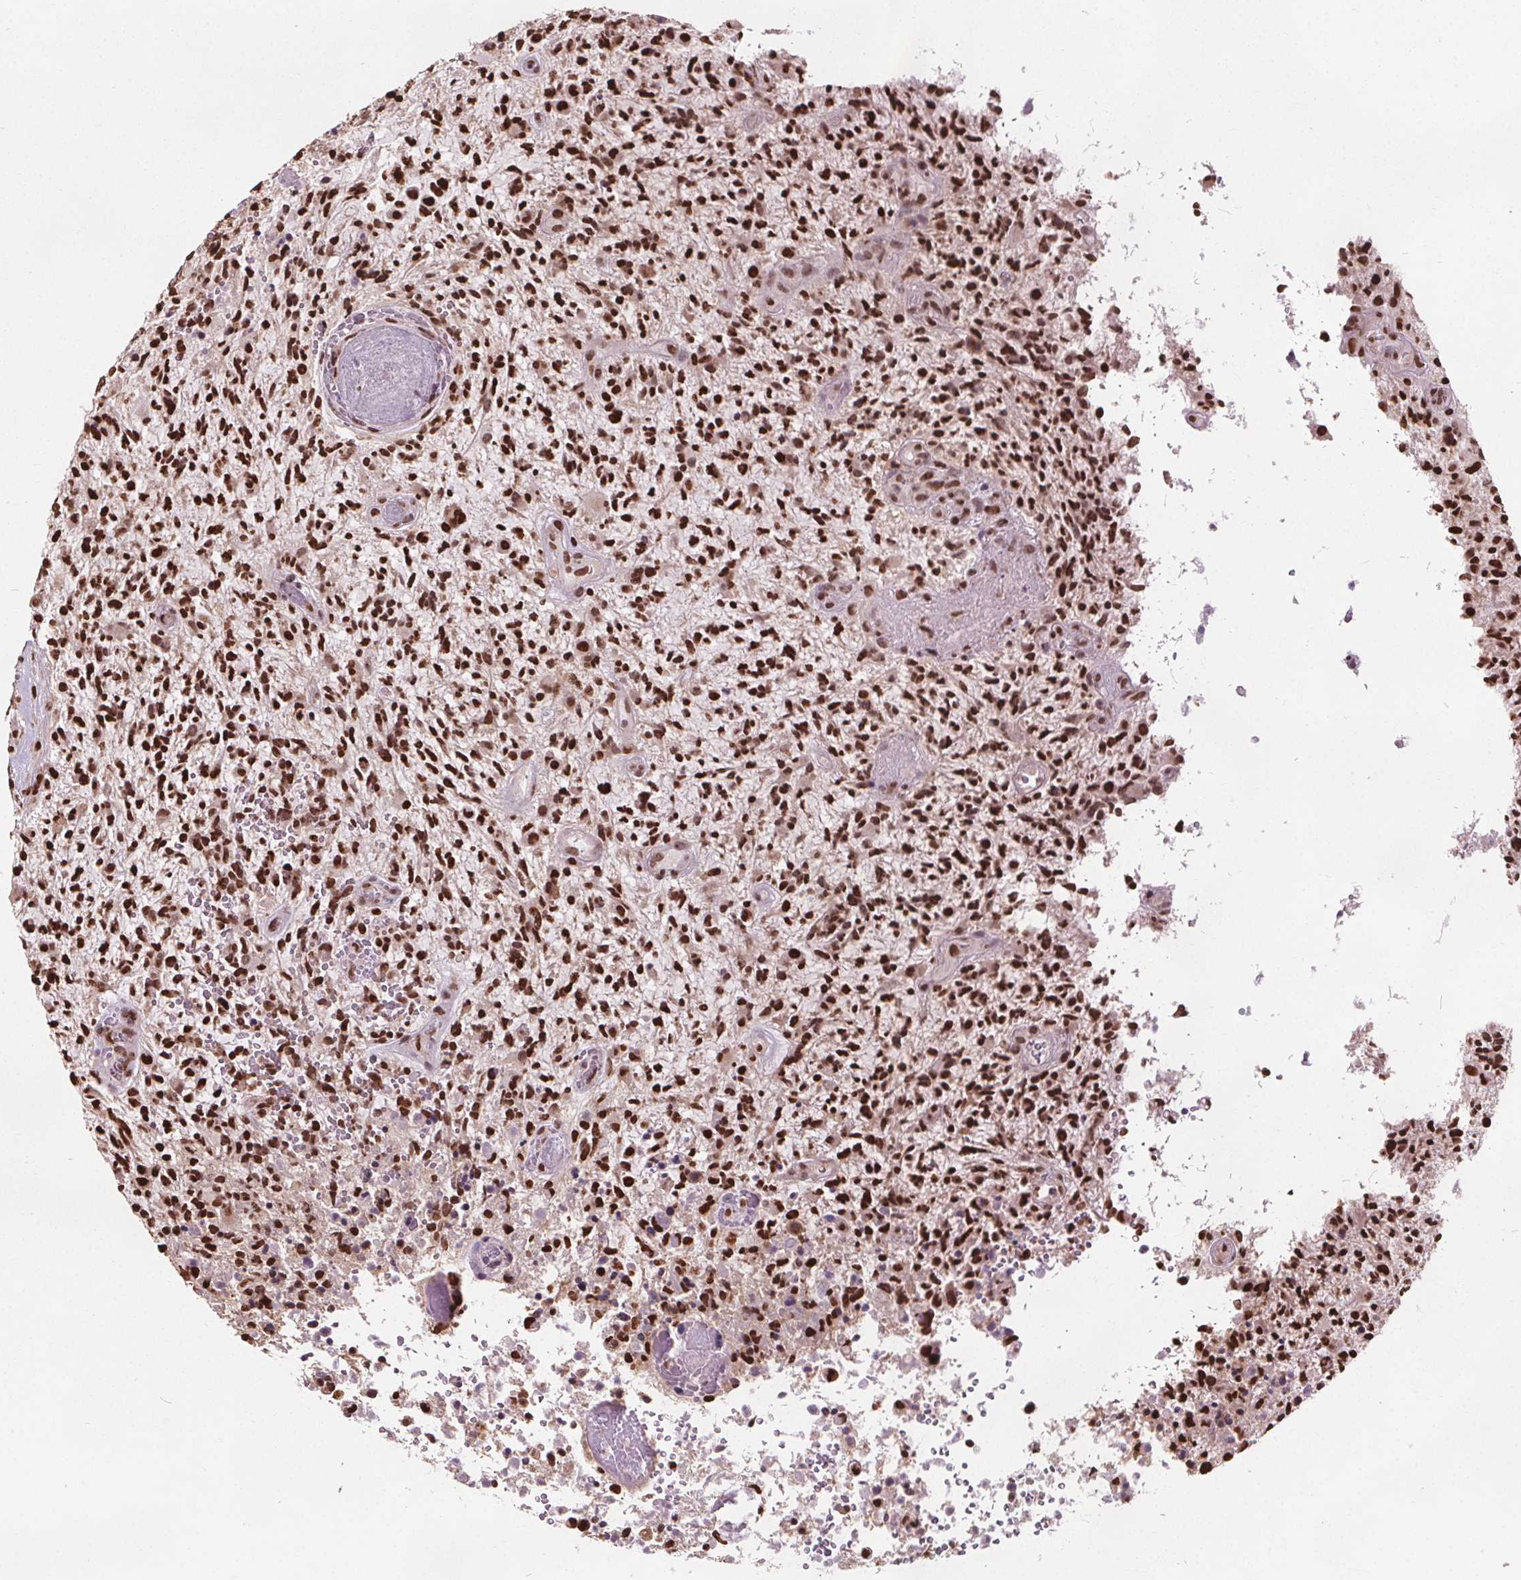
{"staining": {"intensity": "strong", "quantity": ">75%", "location": "nuclear"}, "tissue": "glioma", "cell_type": "Tumor cells", "image_type": "cancer", "snomed": [{"axis": "morphology", "description": "Glioma, malignant, High grade"}, {"axis": "topography", "description": "Brain"}], "caption": "Immunohistochemical staining of malignant high-grade glioma displays strong nuclear protein staining in about >75% of tumor cells. (DAB (3,3'-diaminobenzidine) IHC with brightfield microscopy, high magnification).", "gene": "ISLR2", "patient": {"sex": "female", "age": 71}}